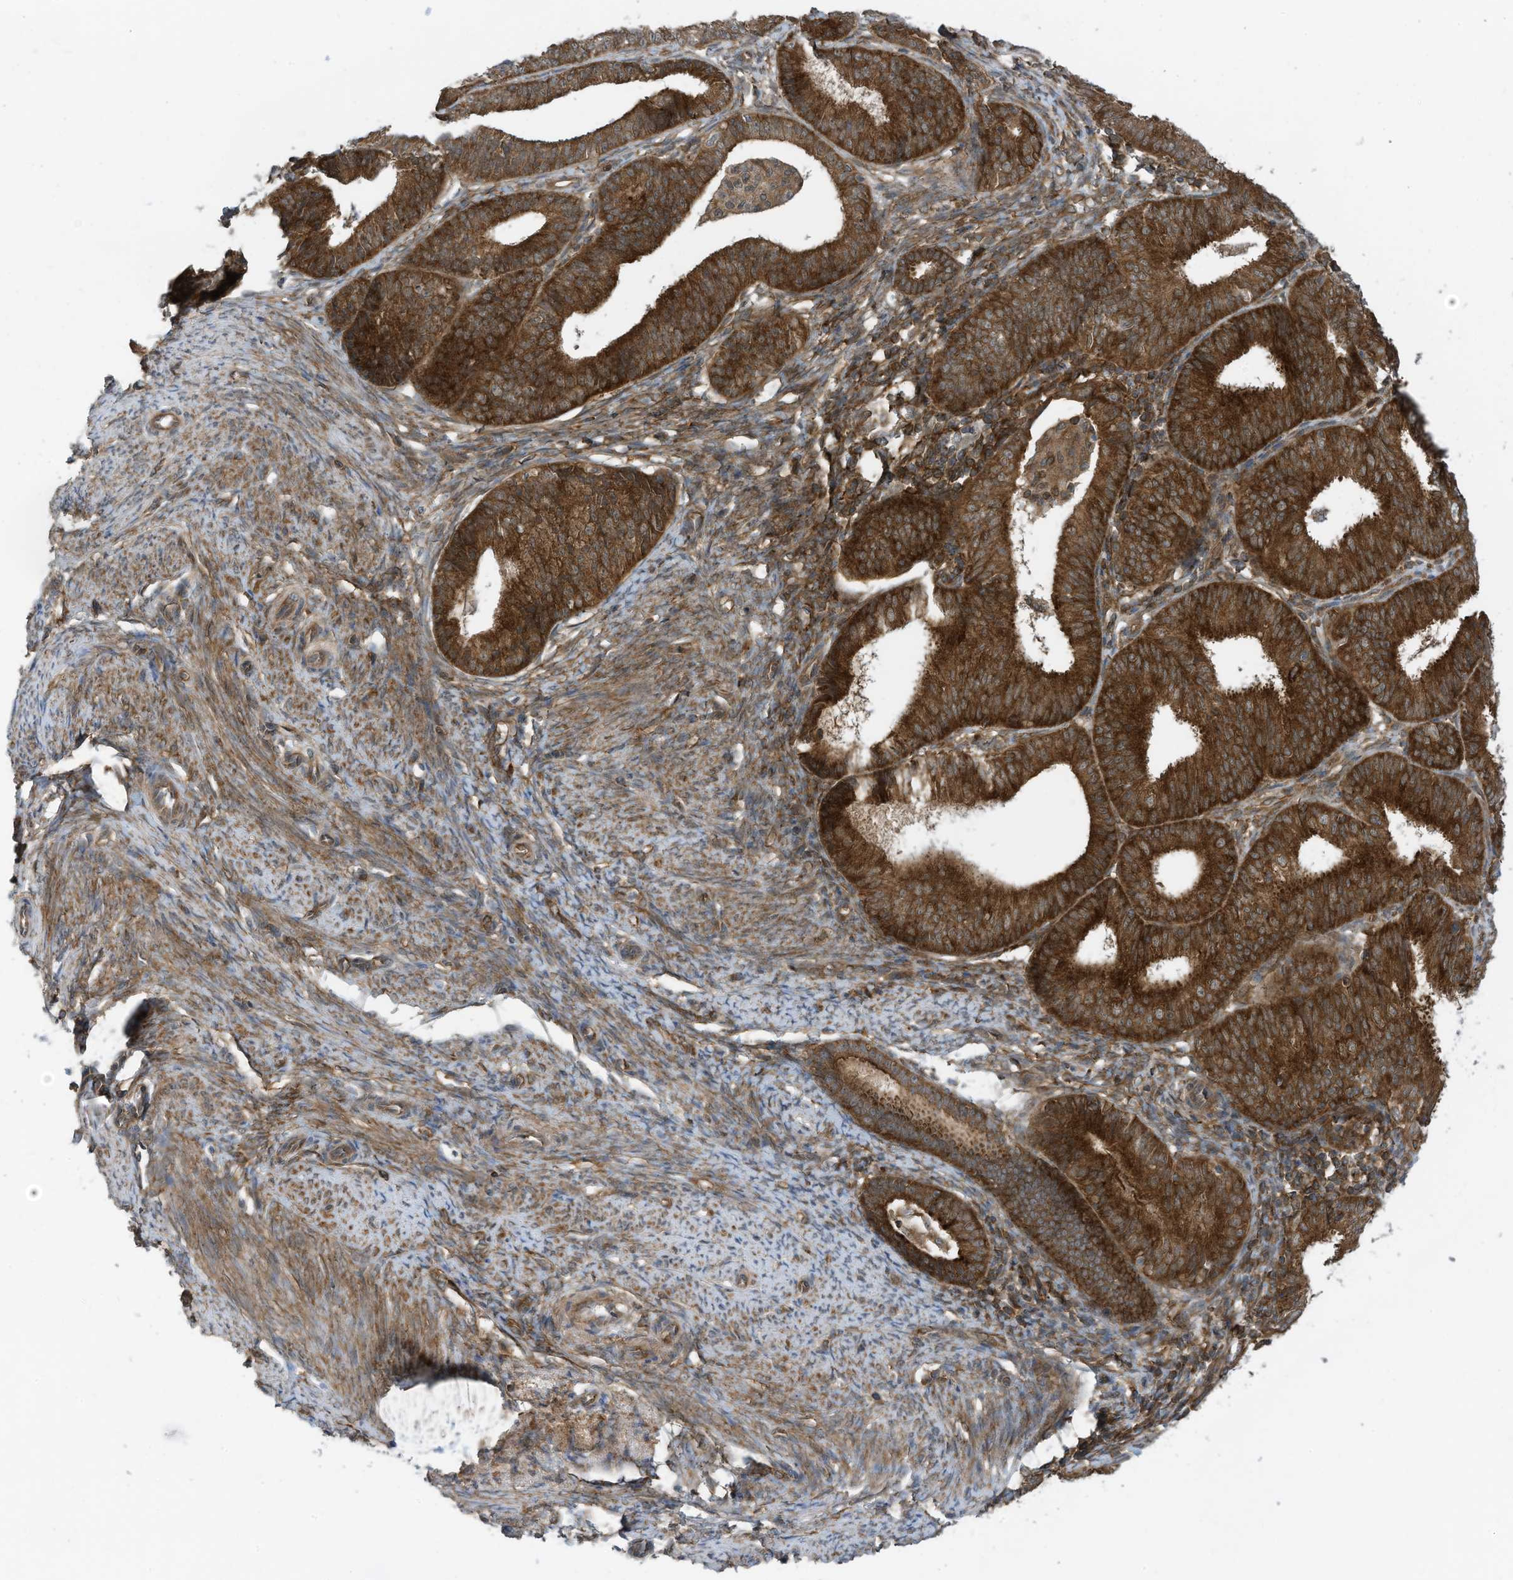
{"staining": {"intensity": "strong", "quantity": ">75%", "location": "cytoplasmic/membranous"}, "tissue": "endometrial cancer", "cell_type": "Tumor cells", "image_type": "cancer", "snomed": [{"axis": "morphology", "description": "Adenocarcinoma, NOS"}, {"axis": "topography", "description": "Endometrium"}], "caption": "Immunohistochemistry histopathology image of human endometrial adenocarcinoma stained for a protein (brown), which demonstrates high levels of strong cytoplasmic/membranous positivity in approximately >75% of tumor cells.", "gene": "REPS1", "patient": {"sex": "female", "age": 51}}